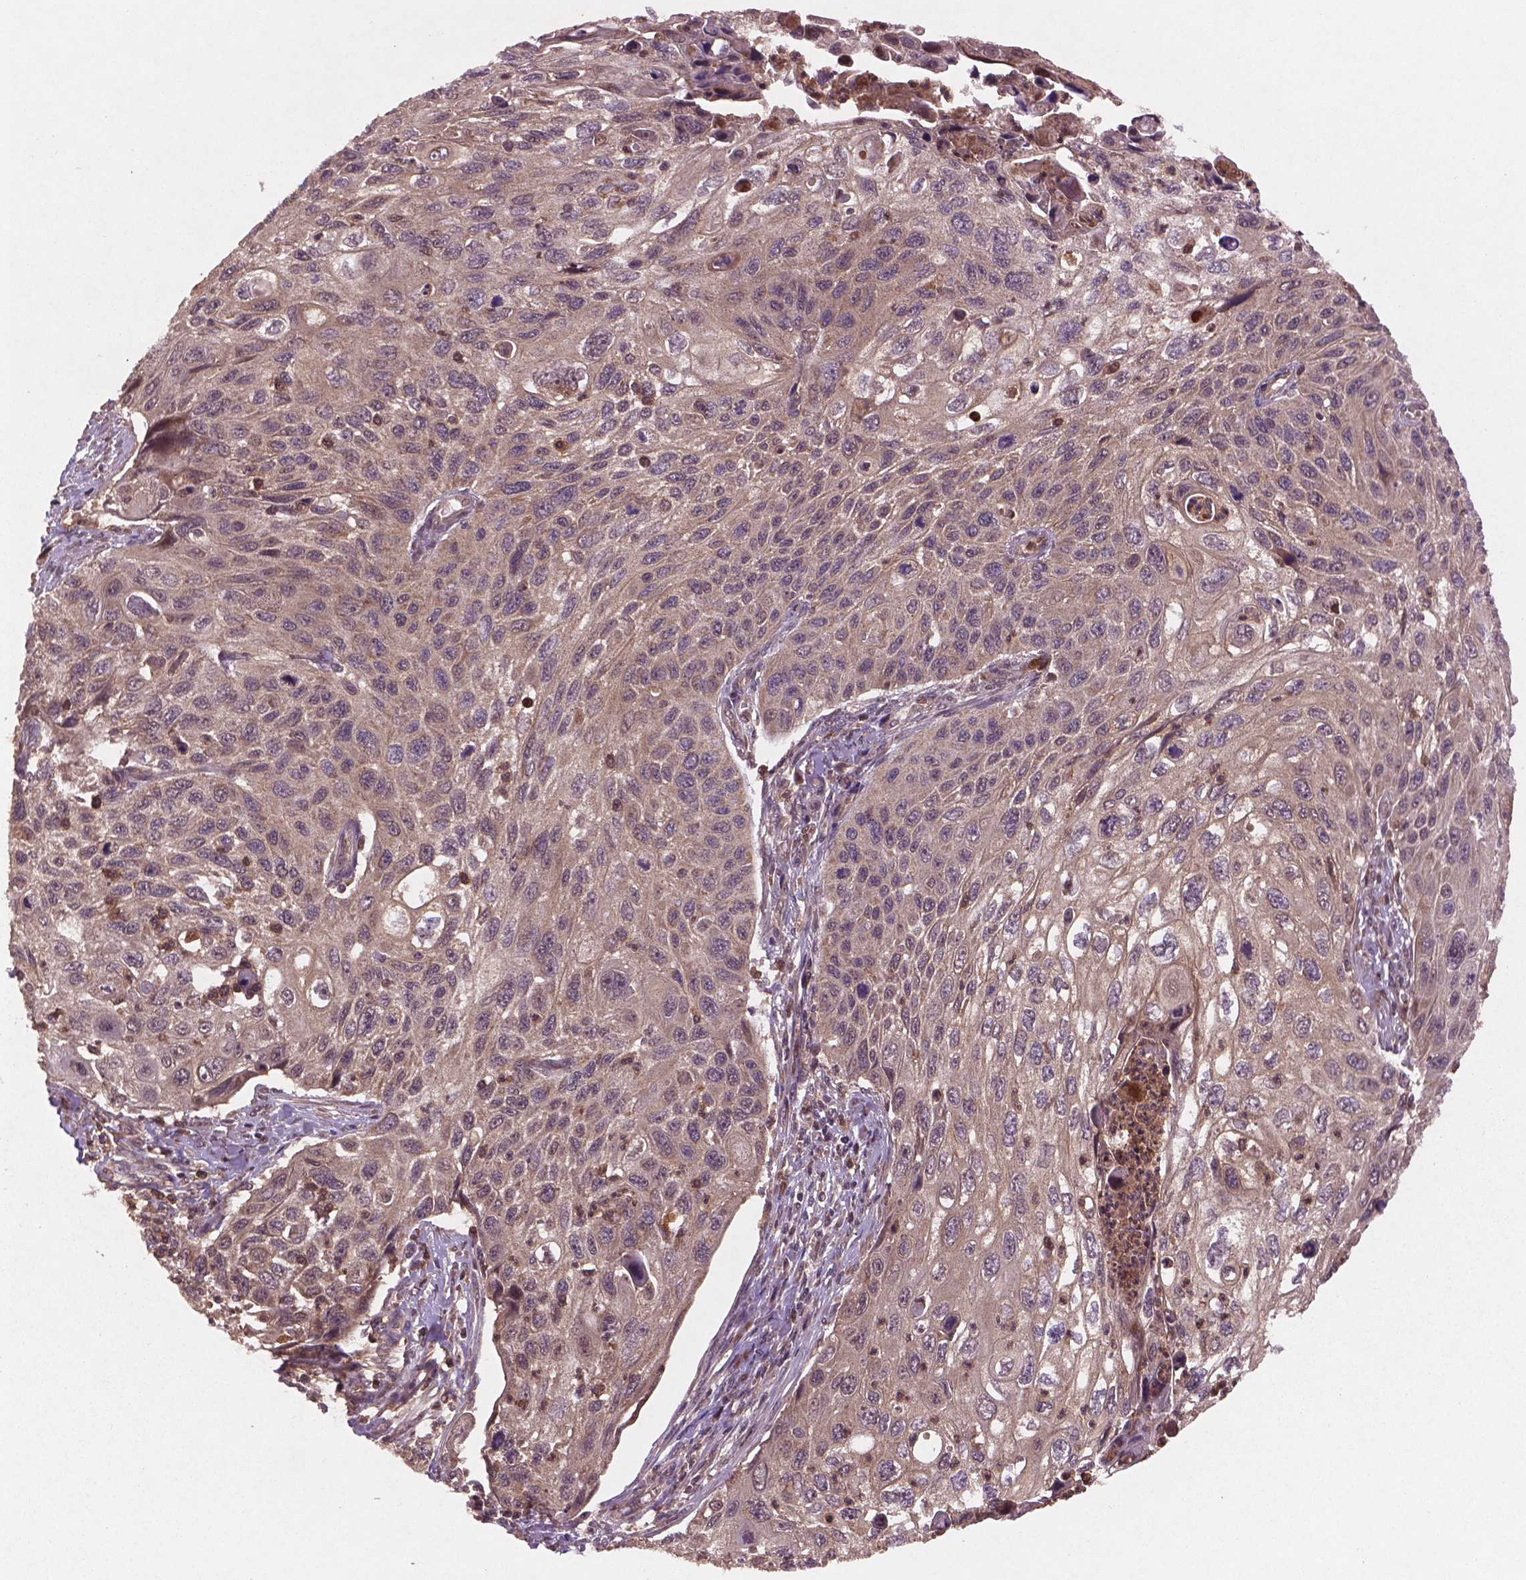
{"staining": {"intensity": "weak", "quantity": "<25%", "location": "cytoplasmic/membranous,nuclear"}, "tissue": "cervical cancer", "cell_type": "Tumor cells", "image_type": "cancer", "snomed": [{"axis": "morphology", "description": "Squamous cell carcinoma, NOS"}, {"axis": "topography", "description": "Cervix"}], "caption": "Immunohistochemistry (IHC) of cervical cancer (squamous cell carcinoma) displays no positivity in tumor cells.", "gene": "NIPAL2", "patient": {"sex": "female", "age": 70}}